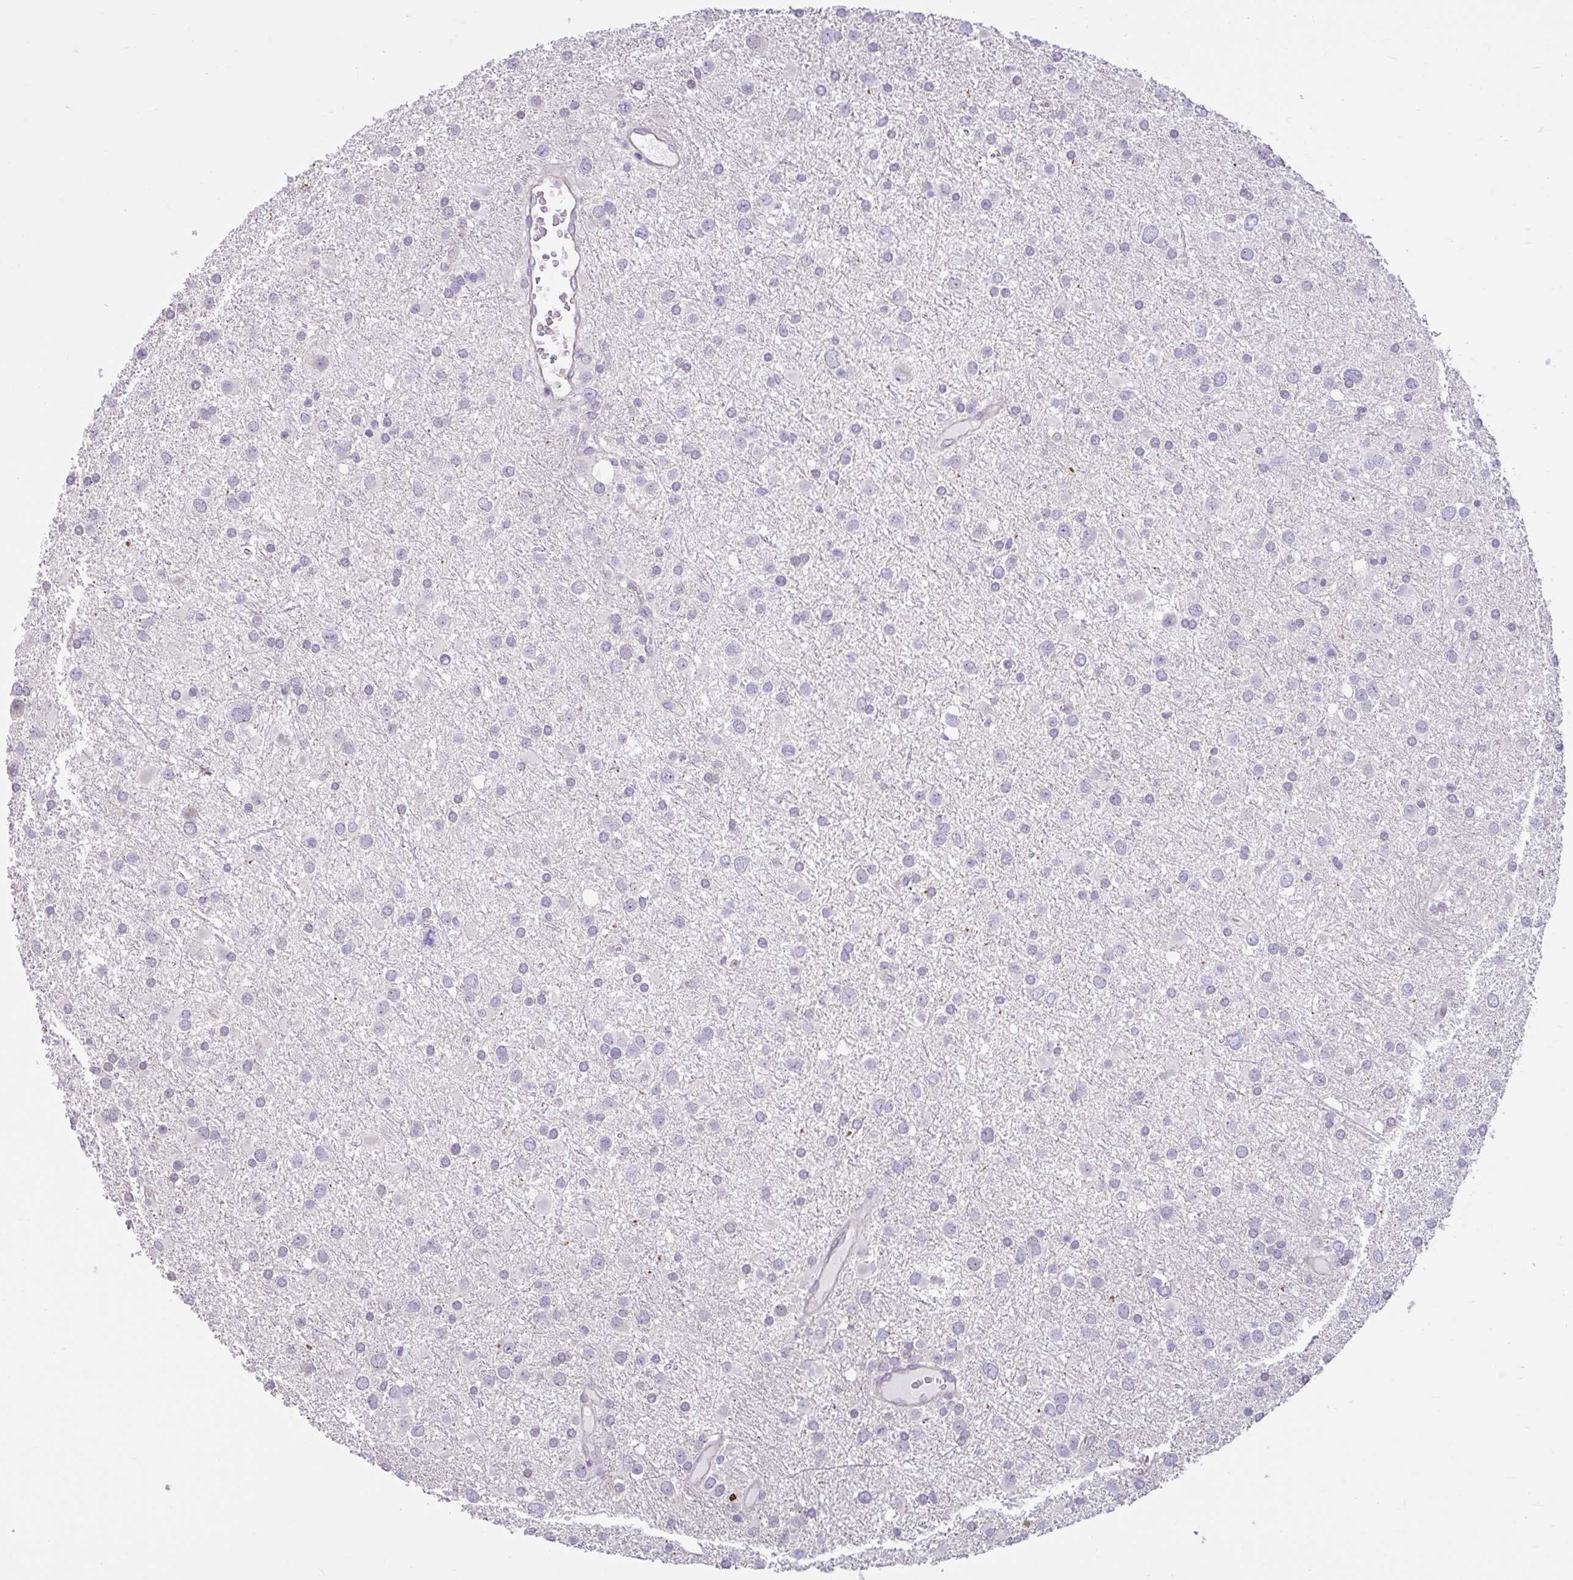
{"staining": {"intensity": "negative", "quantity": "none", "location": "none"}, "tissue": "glioma", "cell_type": "Tumor cells", "image_type": "cancer", "snomed": [{"axis": "morphology", "description": "Glioma, malignant, Low grade"}, {"axis": "topography", "description": "Brain"}], "caption": "A high-resolution micrograph shows immunohistochemistry staining of malignant glioma (low-grade), which exhibits no significant positivity in tumor cells.", "gene": "CDH19", "patient": {"sex": "female", "age": 32}}